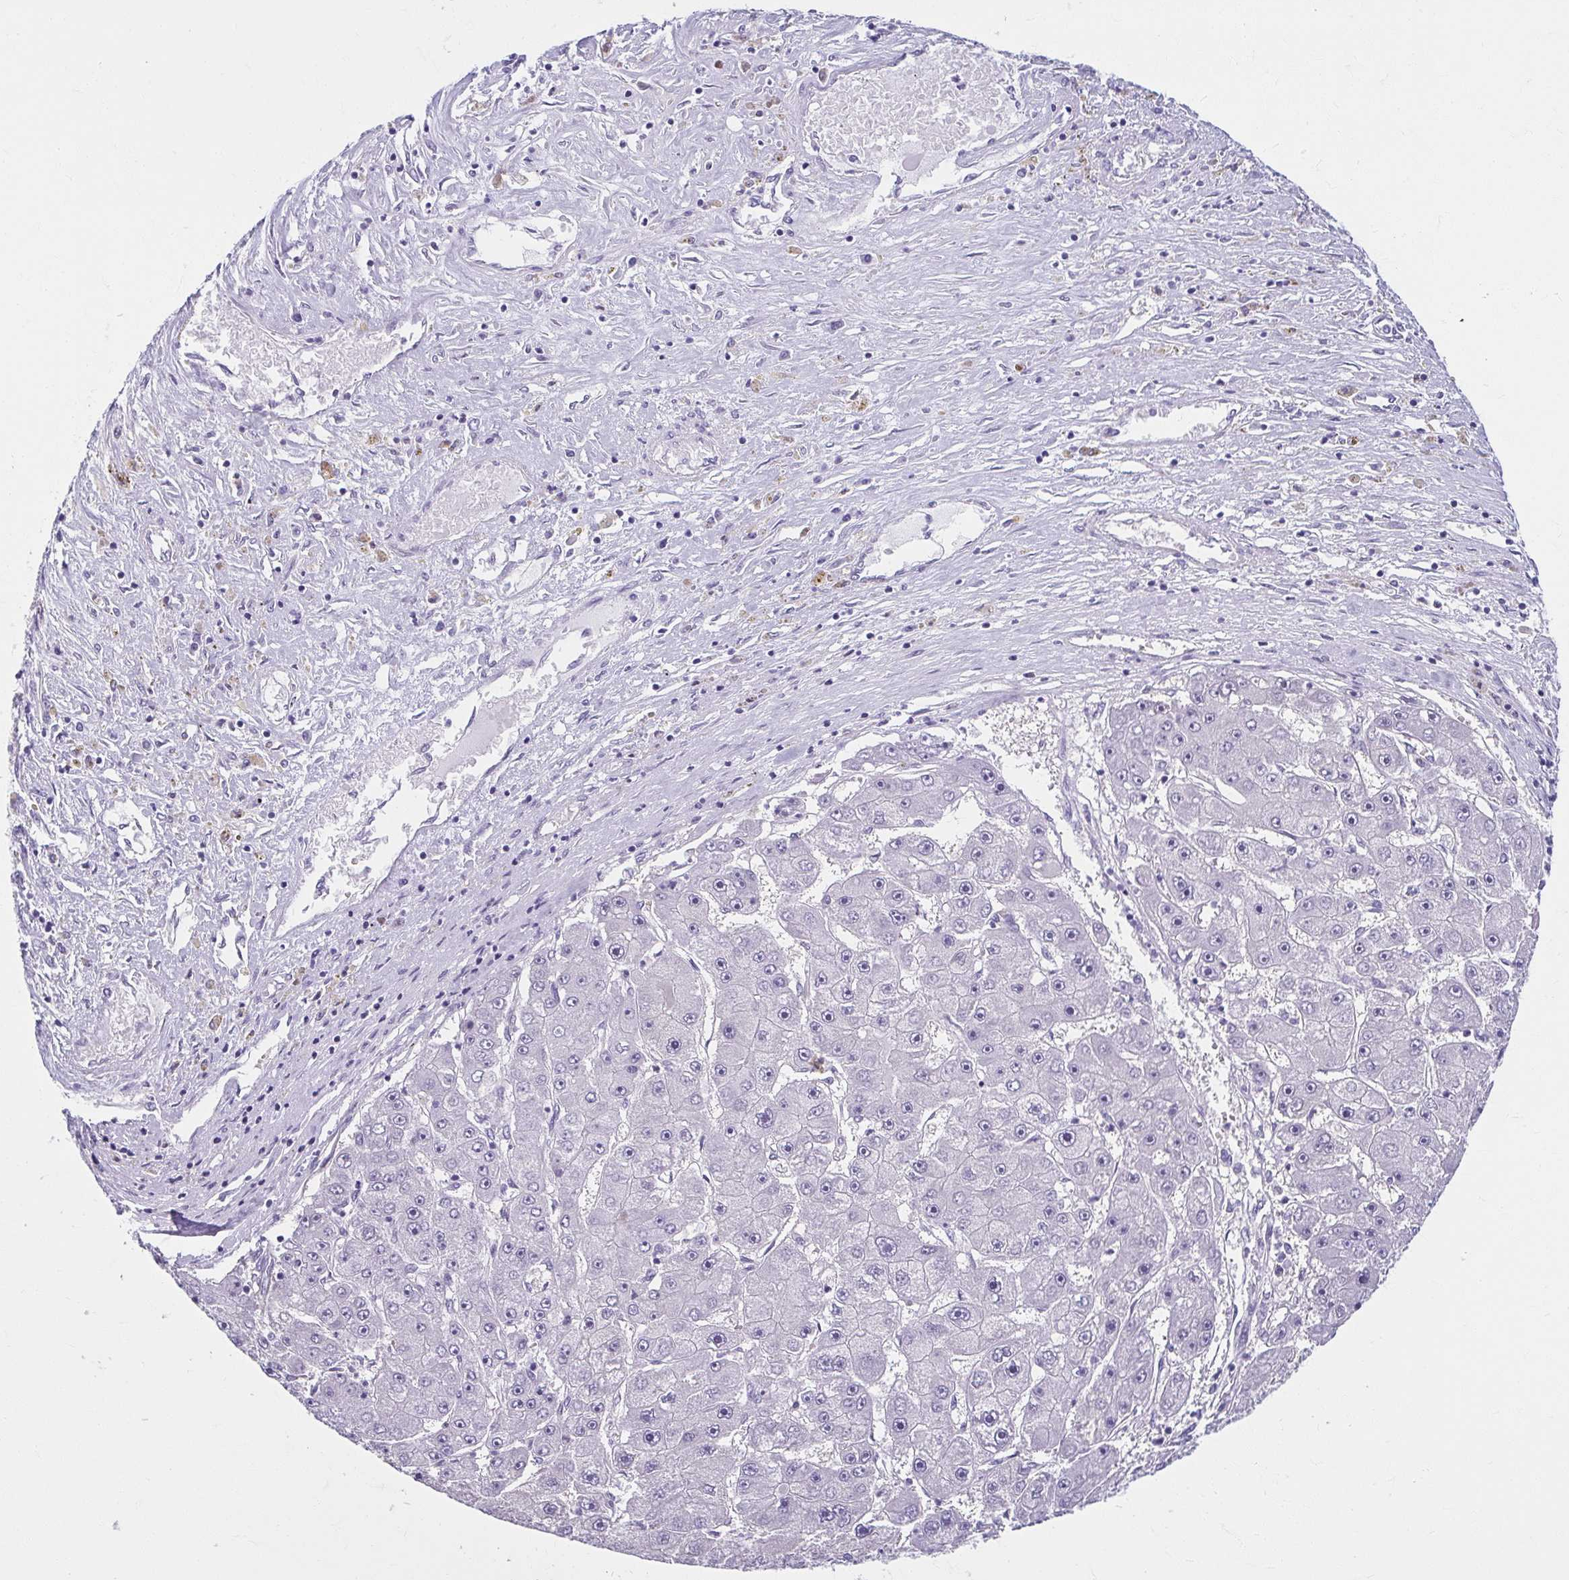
{"staining": {"intensity": "negative", "quantity": "none", "location": "none"}, "tissue": "liver cancer", "cell_type": "Tumor cells", "image_type": "cancer", "snomed": [{"axis": "morphology", "description": "Carcinoma, Hepatocellular, NOS"}, {"axis": "topography", "description": "Liver"}], "caption": "Tumor cells are negative for protein expression in human liver hepatocellular carcinoma.", "gene": "MOBP", "patient": {"sex": "female", "age": 61}}